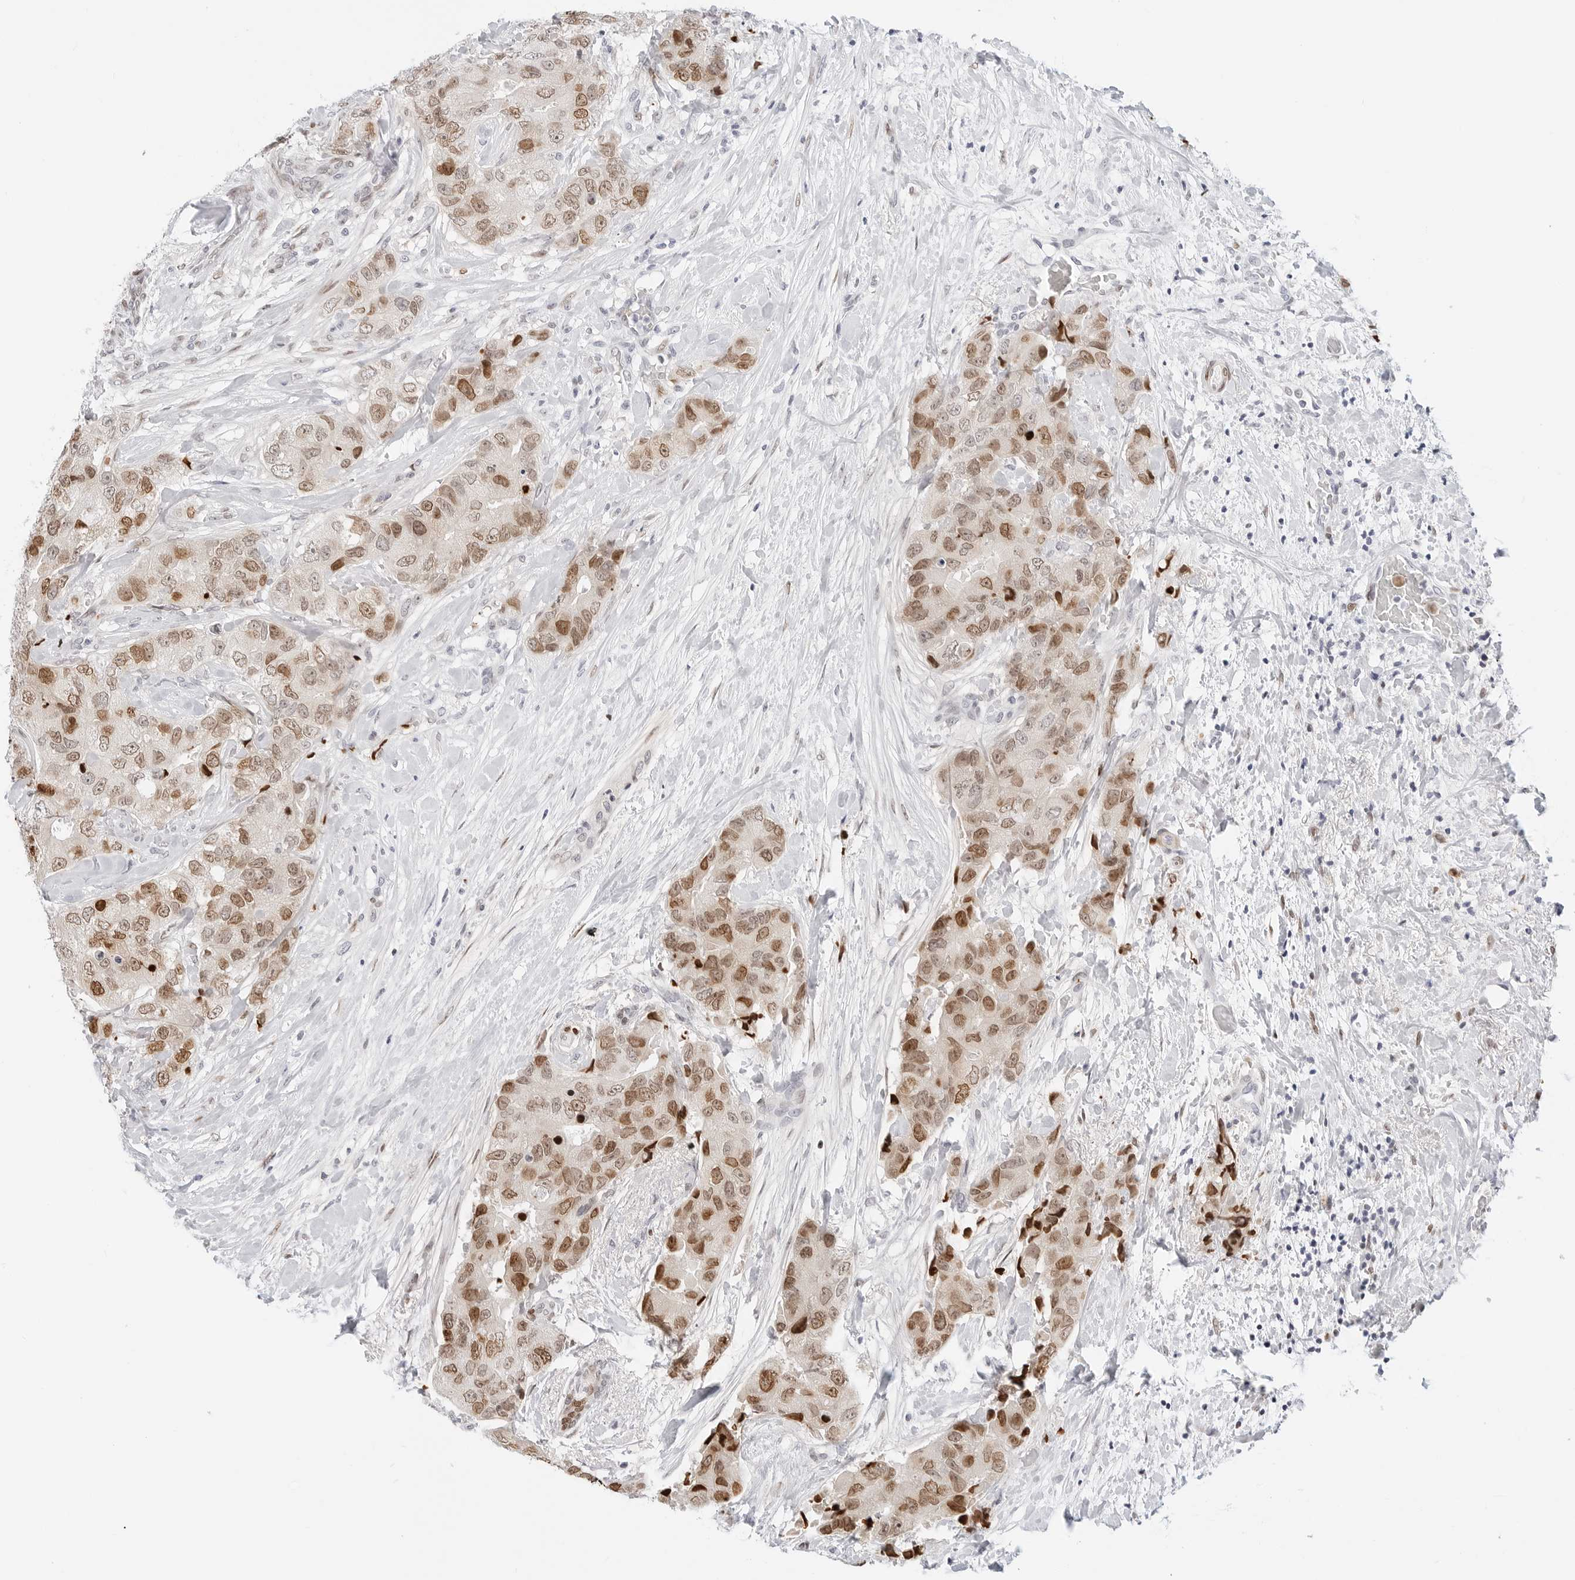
{"staining": {"intensity": "moderate", "quantity": "25%-75%", "location": "nuclear"}, "tissue": "breast cancer", "cell_type": "Tumor cells", "image_type": "cancer", "snomed": [{"axis": "morphology", "description": "Duct carcinoma"}, {"axis": "topography", "description": "Breast"}], "caption": "Protein expression by immunohistochemistry (IHC) shows moderate nuclear staining in approximately 25%-75% of tumor cells in breast cancer (intraductal carcinoma).", "gene": "SPIDR", "patient": {"sex": "female", "age": 62}}